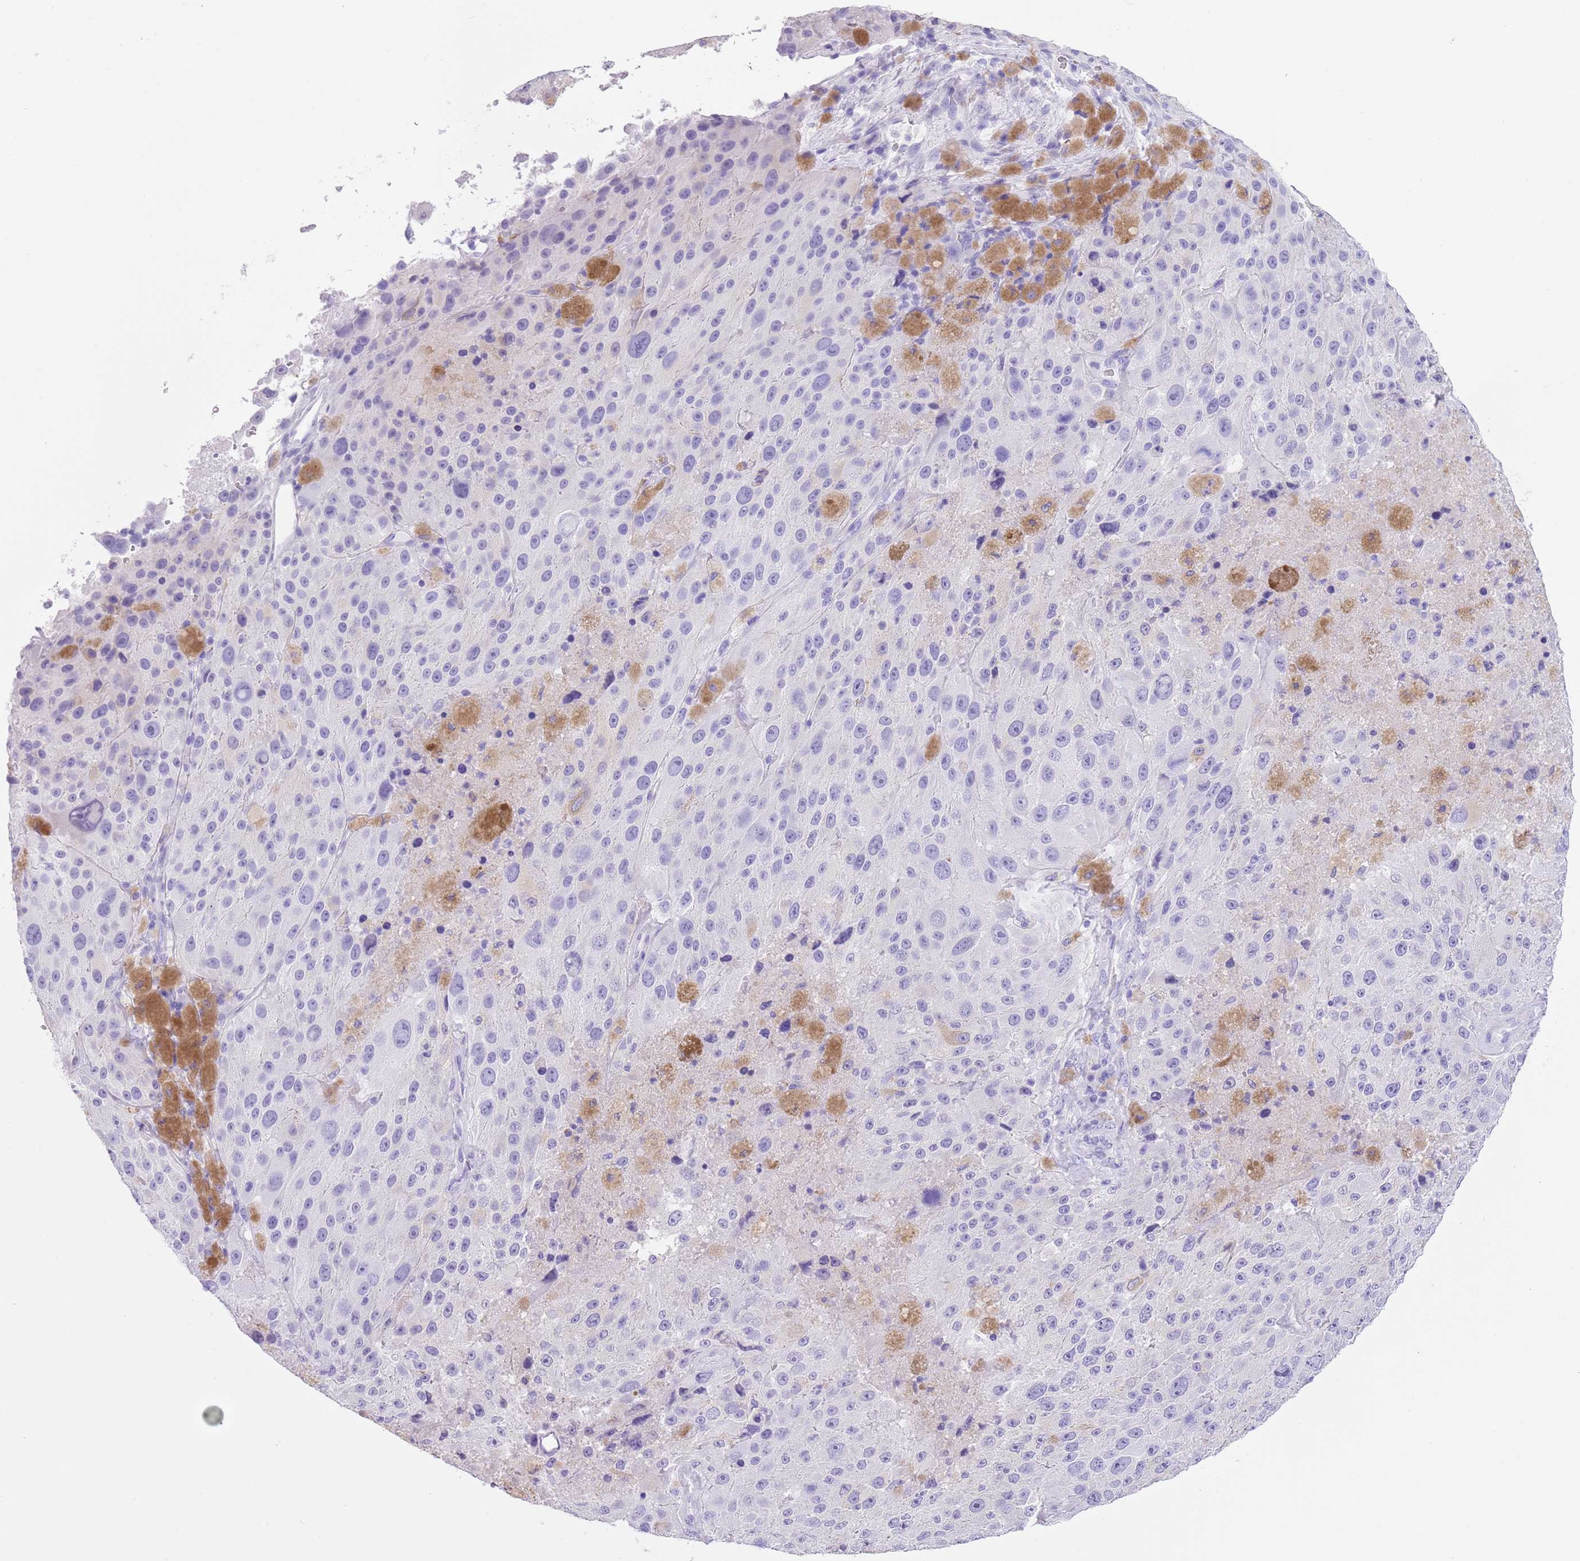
{"staining": {"intensity": "negative", "quantity": "none", "location": "none"}, "tissue": "melanoma", "cell_type": "Tumor cells", "image_type": "cancer", "snomed": [{"axis": "morphology", "description": "Malignant melanoma, Metastatic site"}, {"axis": "topography", "description": "Lymph node"}], "caption": "High magnification brightfield microscopy of malignant melanoma (metastatic site) stained with DAB (3,3'-diaminobenzidine) (brown) and counterstained with hematoxylin (blue): tumor cells show no significant positivity. (Stains: DAB (3,3'-diaminobenzidine) immunohistochemistry with hematoxylin counter stain, Microscopy: brightfield microscopy at high magnification).", "gene": "TMEM185B", "patient": {"sex": "male", "age": 62}}